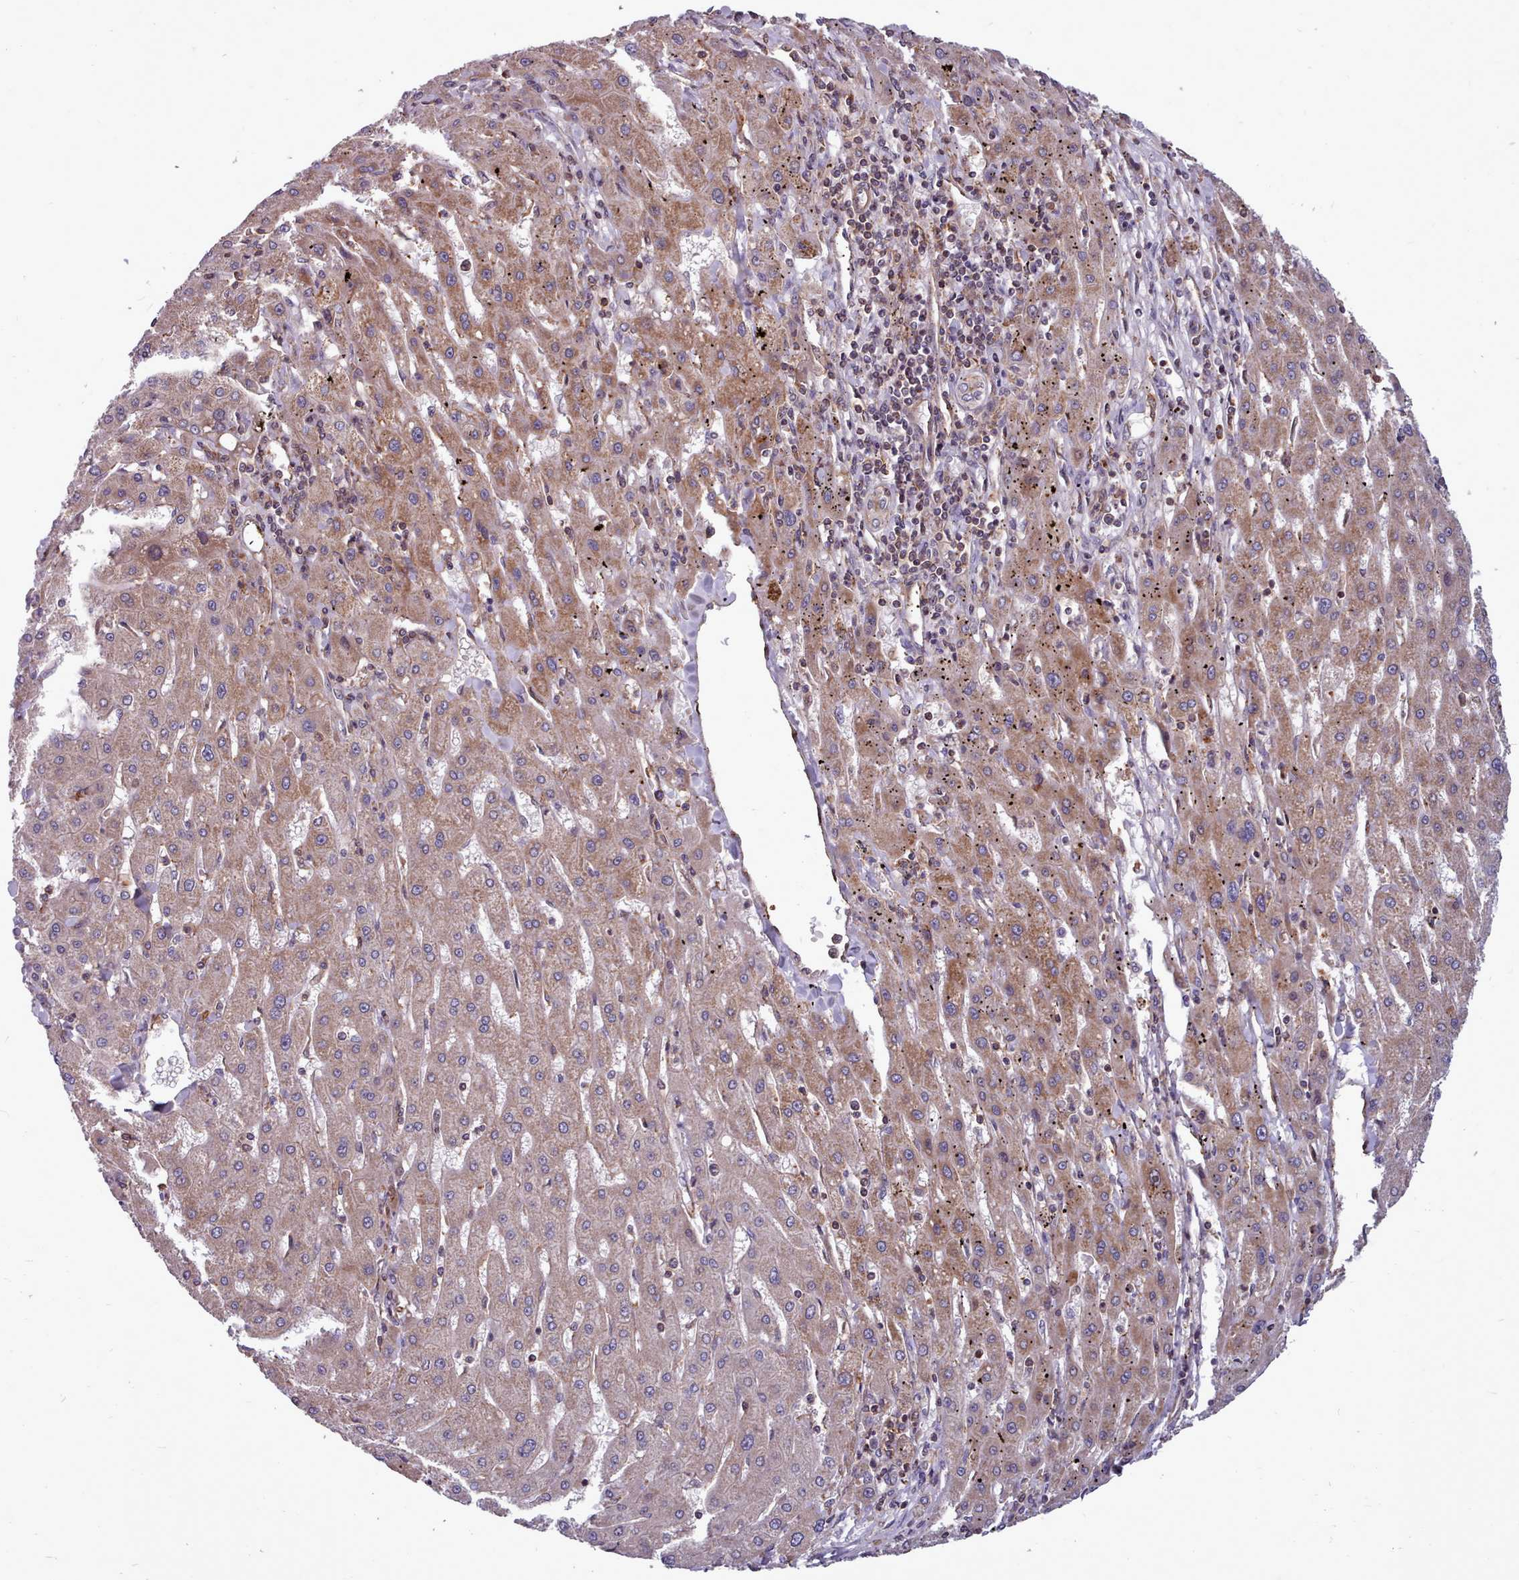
{"staining": {"intensity": "moderate", "quantity": ">75%", "location": "cytoplasmic/membranous"}, "tissue": "liver cancer", "cell_type": "Tumor cells", "image_type": "cancer", "snomed": [{"axis": "morphology", "description": "Carcinoma, Hepatocellular, NOS"}, {"axis": "topography", "description": "Liver"}], "caption": "An IHC photomicrograph of tumor tissue is shown. Protein staining in brown highlights moderate cytoplasmic/membranous positivity in liver cancer (hepatocellular carcinoma) within tumor cells. The staining is performed using DAB brown chromogen to label protein expression. The nuclei are counter-stained blue using hematoxylin.", "gene": "STUB1", "patient": {"sex": "male", "age": 72}}